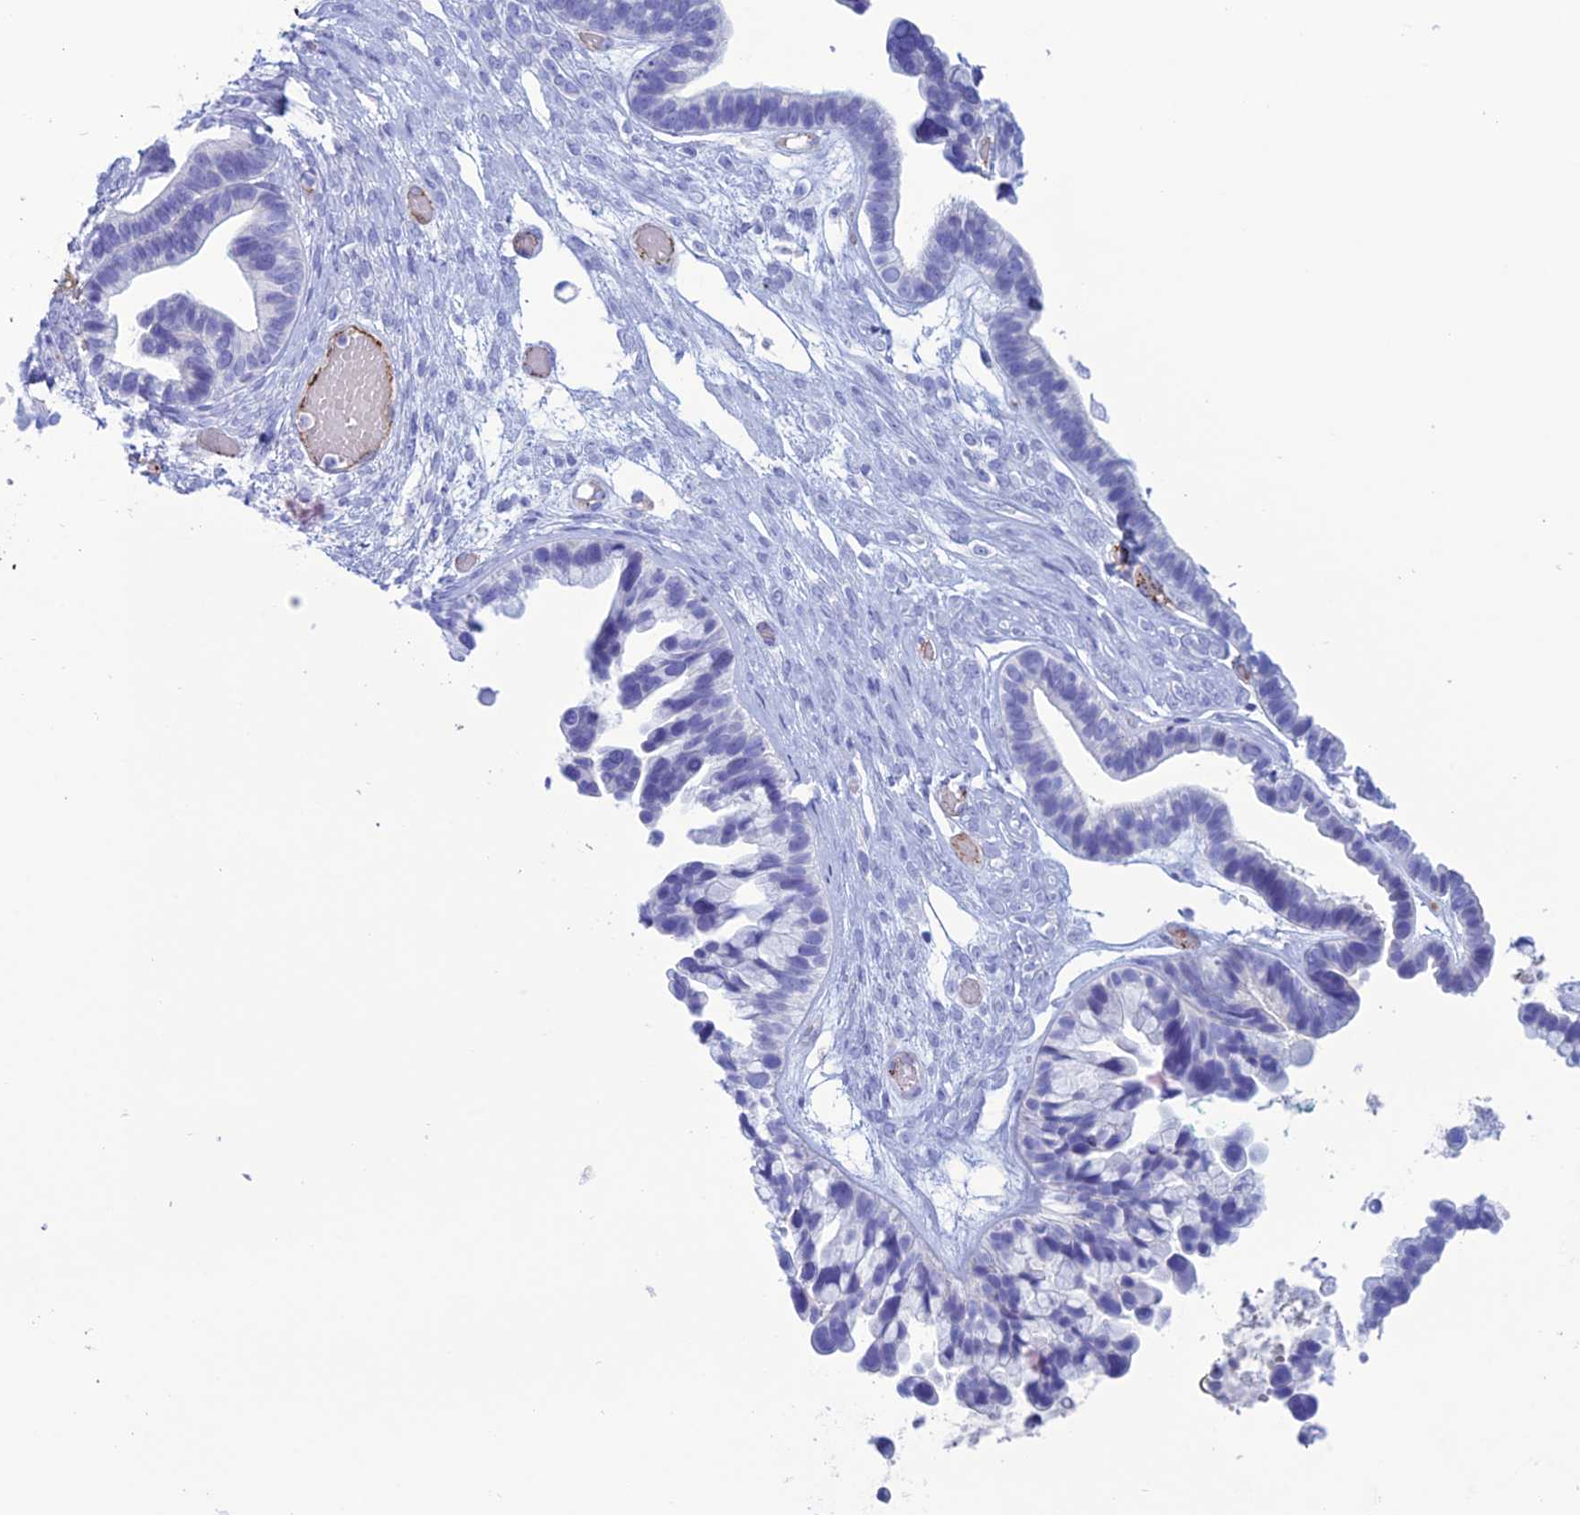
{"staining": {"intensity": "negative", "quantity": "none", "location": "none"}, "tissue": "ovarian cancer", "cell_type": "Tumor cells", "image_type": "cancer", "snomed": [{"axis": "morphology", "description": "Cystadenocarcinoma, serous, NOS"}, {"axis": "topography", "description": "Ovary"}], "caption": "This is an IHC histopathology image of serous cystadenocarcinoma (ovarian). There is no positivity in tumor cells.", "gene": "CDC42EP5", "patient": {"sex": "female", "age": 56}}